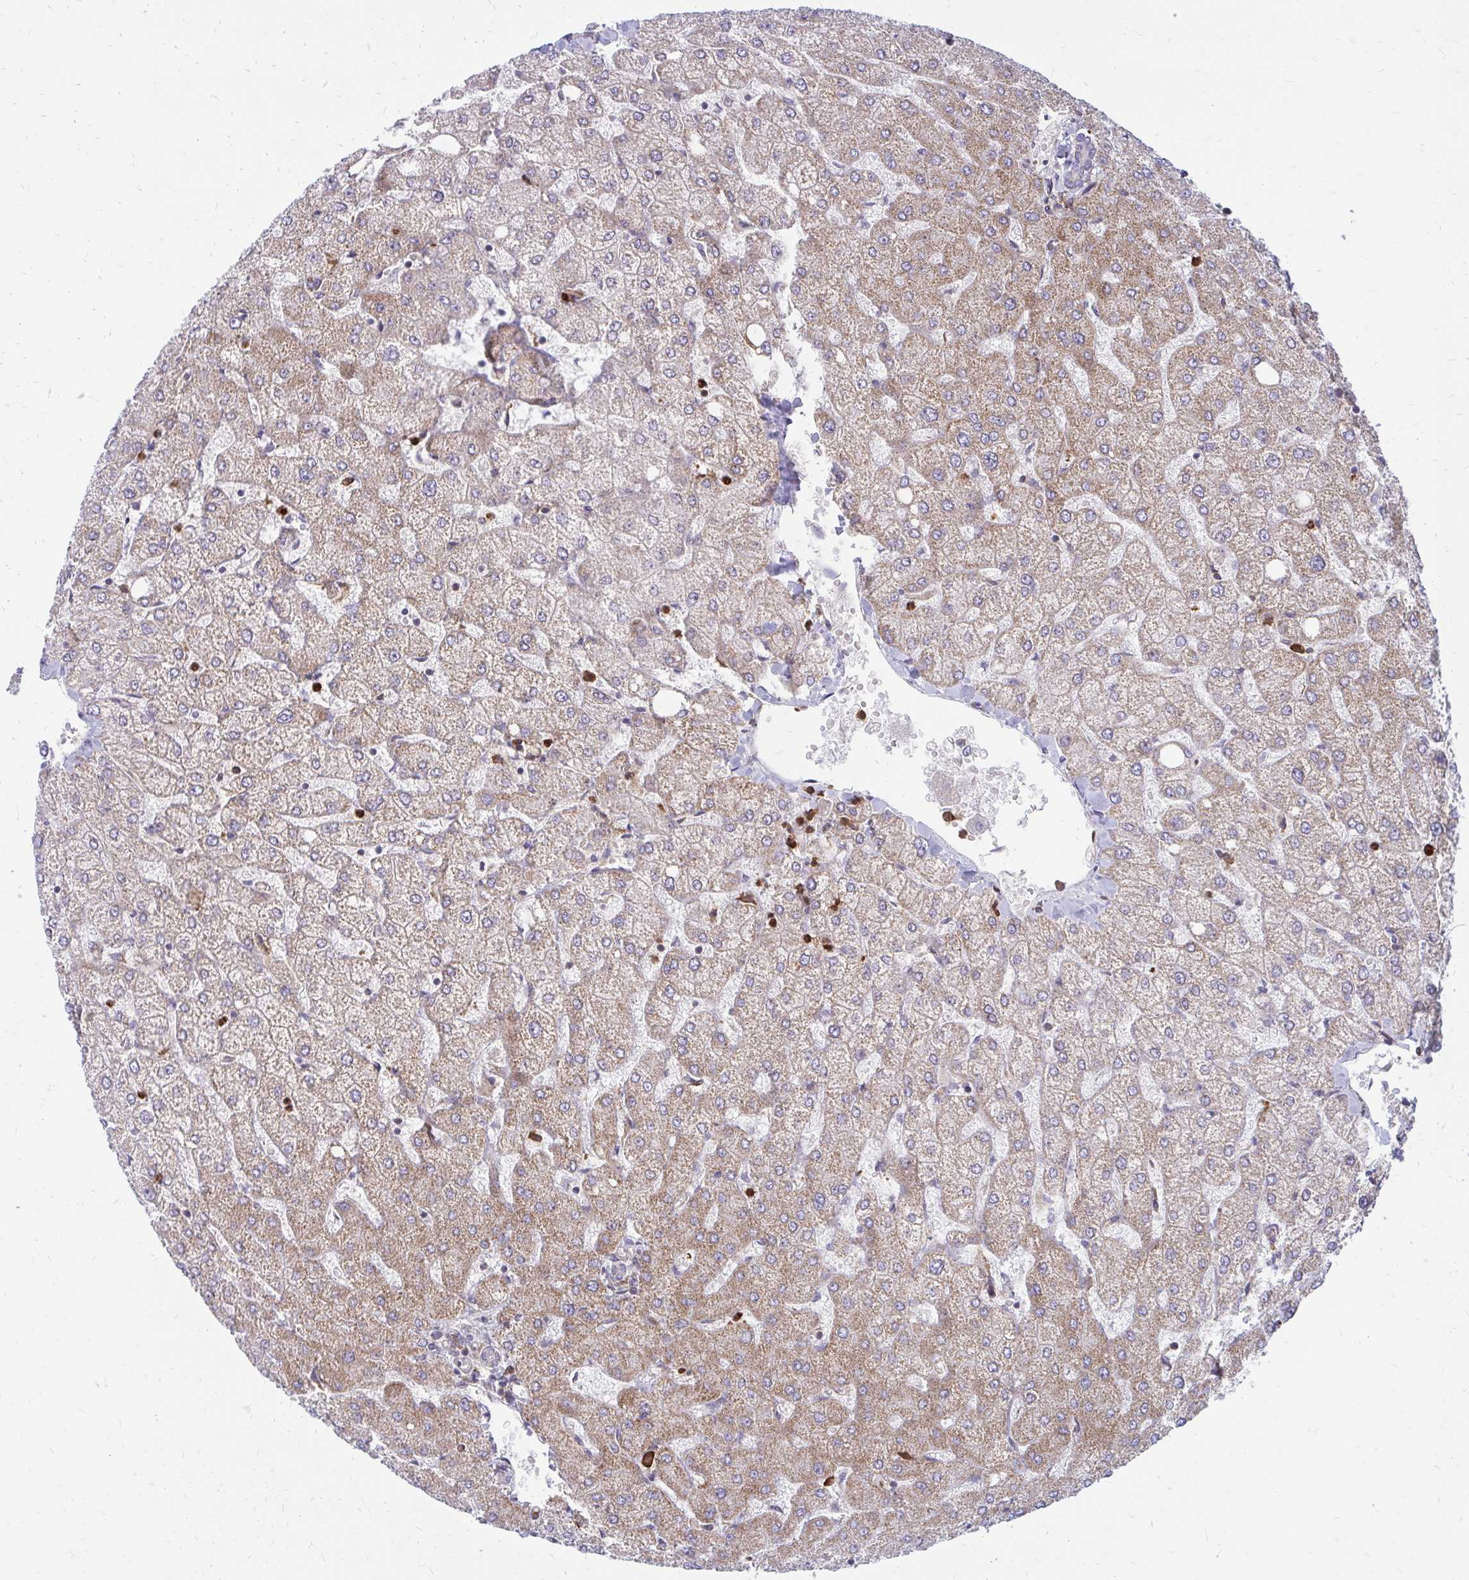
{"staining": {"intensity": "negative", "quantity": "none", "location": "none"}, "tissue": "liver", "cell_type": "Cholangiocytes", "image_type": "normal", "snomed": [{"axis": "morphology", "description": "Normal tissue, NOS"}, {"axis": "topography", "description": "Liver"}], "caption": "Immunohistochemistry of benign liver exhibits no staining in cholangiocytes. (DAB (3,3'-diaminobenzidine) immunohistochemistry (IHC) visualized using brightfield microscopy, high magnification).", "gene": "ASAP1", "patient": {"sex": "female", "age": 54}}